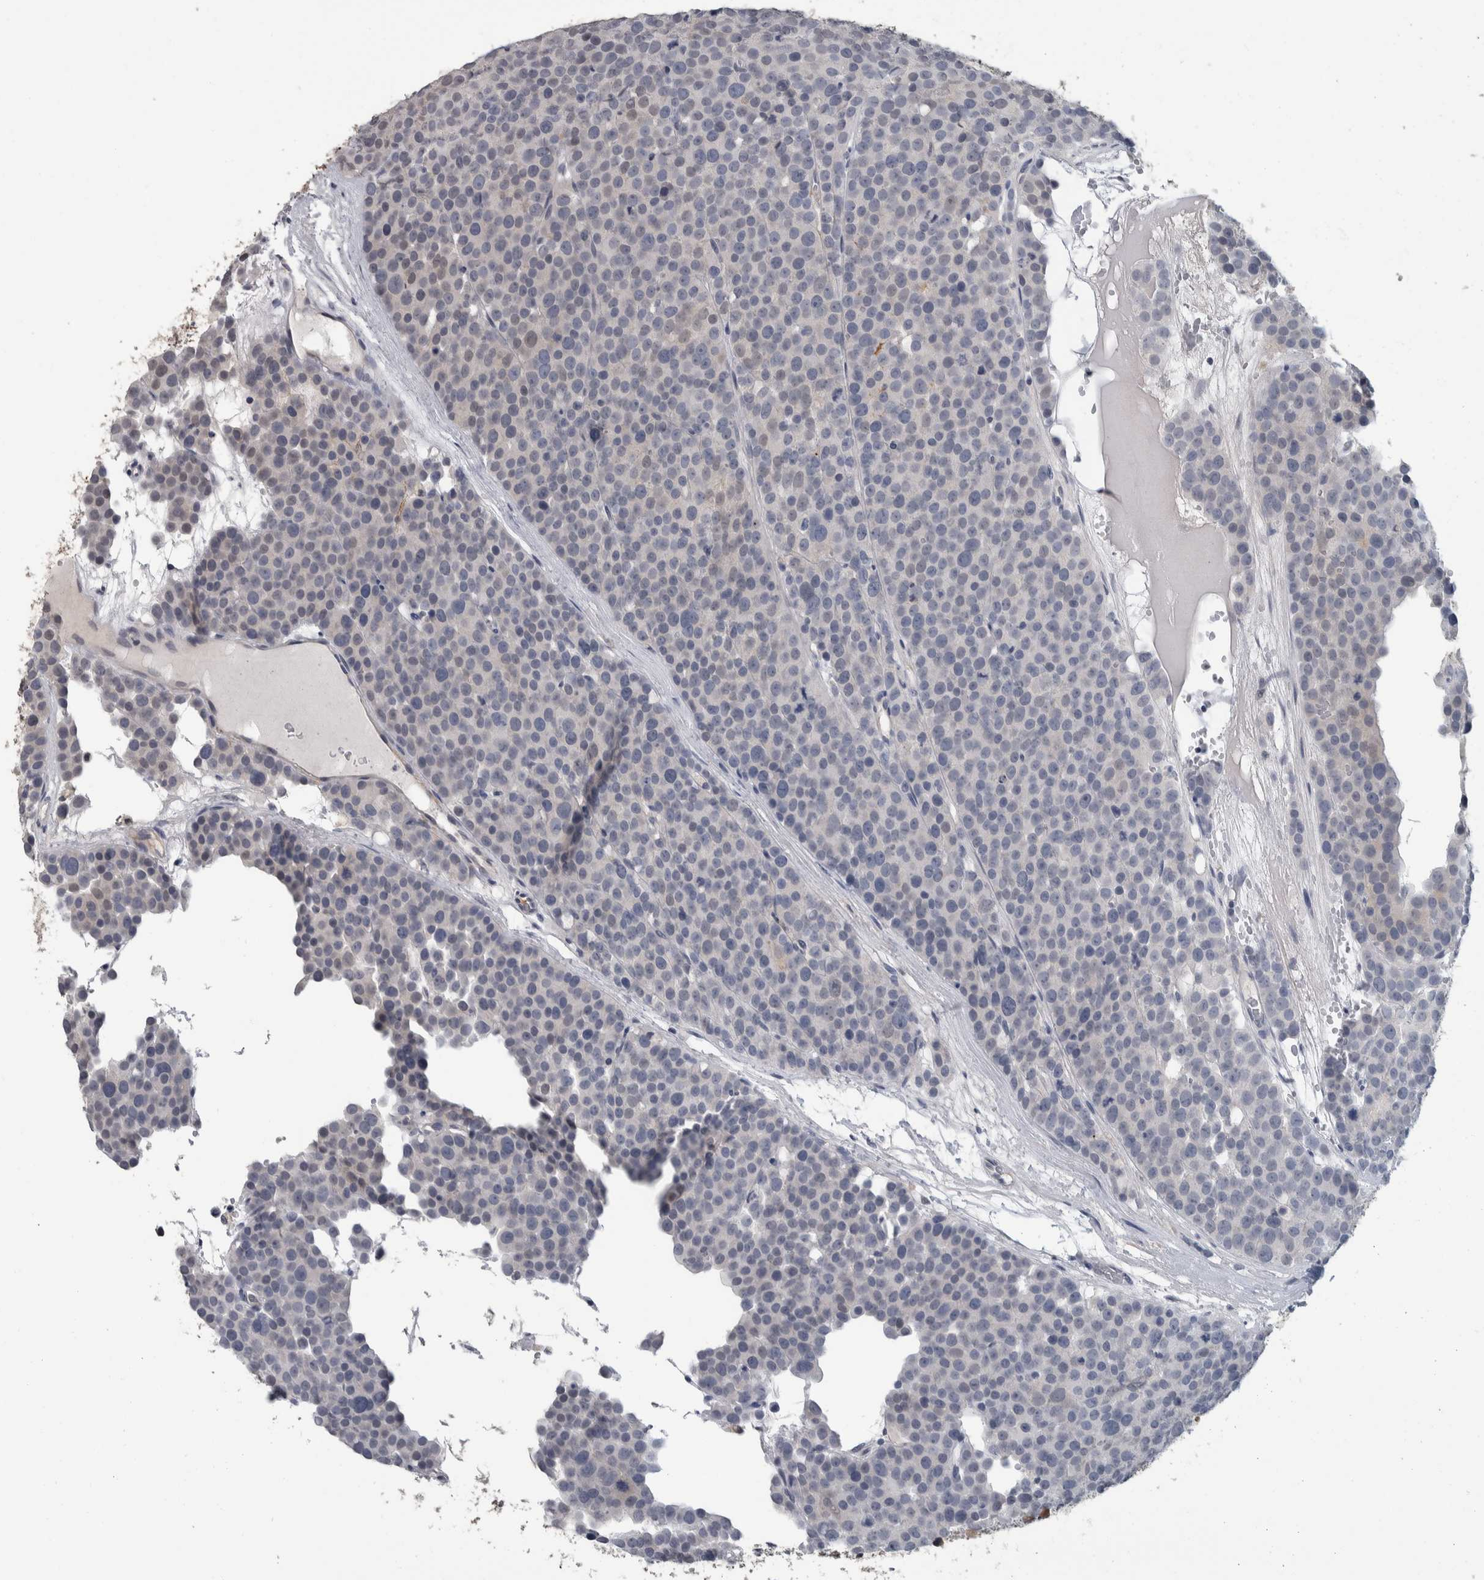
{"staining": {"intensity": "negative", "quantity": "none", "location": "none"}, "tissue": "testis cancer", "cell_type": "Tumor cells", "image_type": "cancer", "snomed": [{"axis": "morphology", "description": "Seminoma, NOS"}, {"axis": "topography", "description": "Testis"}], "caption": "Immunohistochemical staining of seminoma (testis) reveals no significant positivity in tumor cells.", "gene": "CAVIN4", "patient": {"sex": "male", "age": 71}}